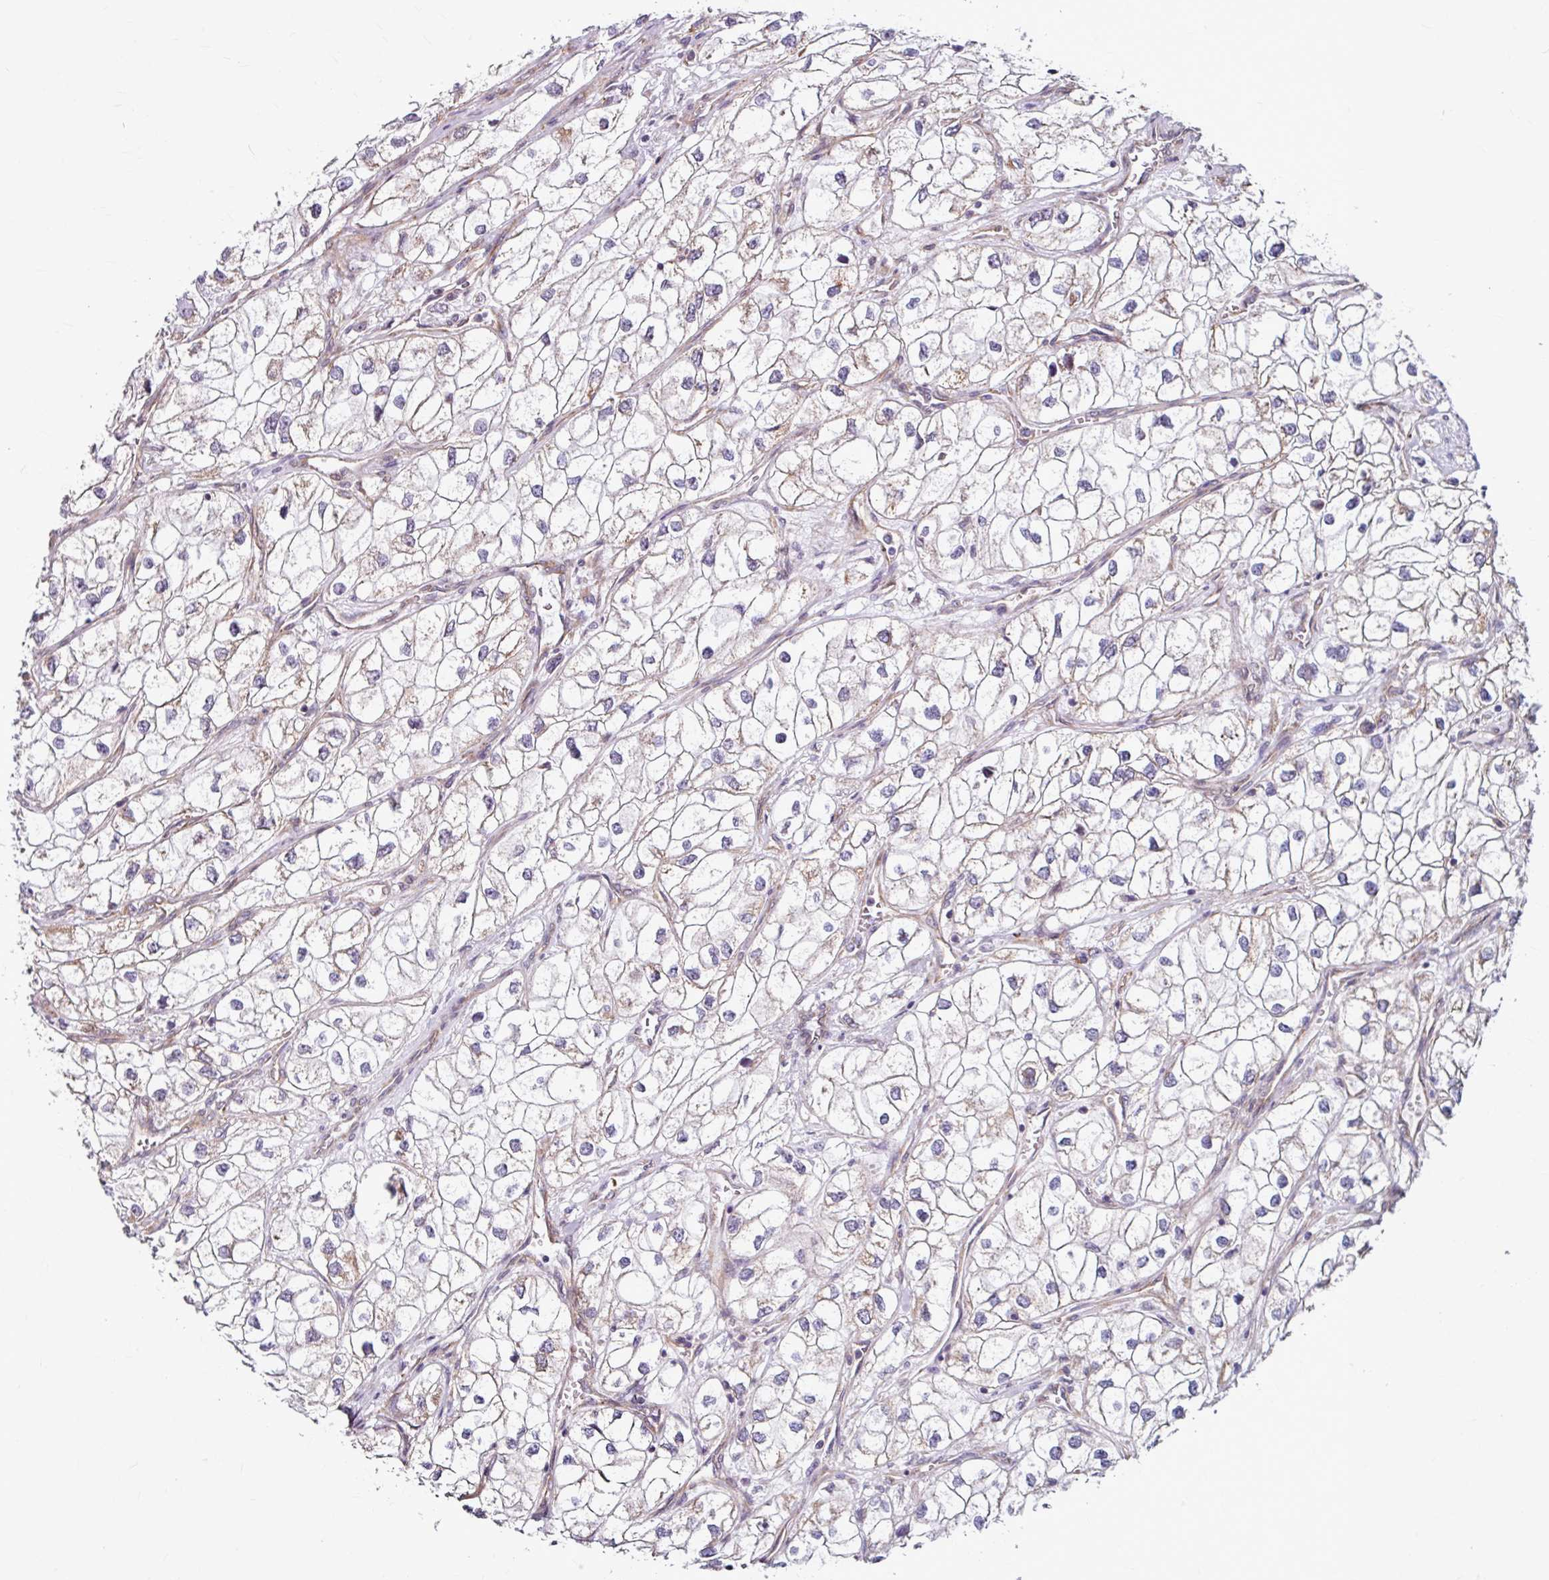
{"staining": {"intensity": "negative", "quantity": "none", "location": "none"}, "tissue": "renal cancer", "cell_type": "Tumor cells", "image_type": "cancer", "snomed": [{"axis": "morphology", "description": "Adenocarcinoma, NOS"}, {"axis": "topography", "description": "Kidney"}], "caption": "This micrograph is of adenocarcinoma (renal) stained with immunohistochemistry (IHC) to label a protein in brown with the nuclei are counter-stained blue. There is no expression in tumor cells. (Brightfield microscopy of DAB (3,3'-diaminobenzidine) immunohistochemistry at high magnification).", "gene": "DAAM2", "patient": {"sex": "male", "age": 59}}